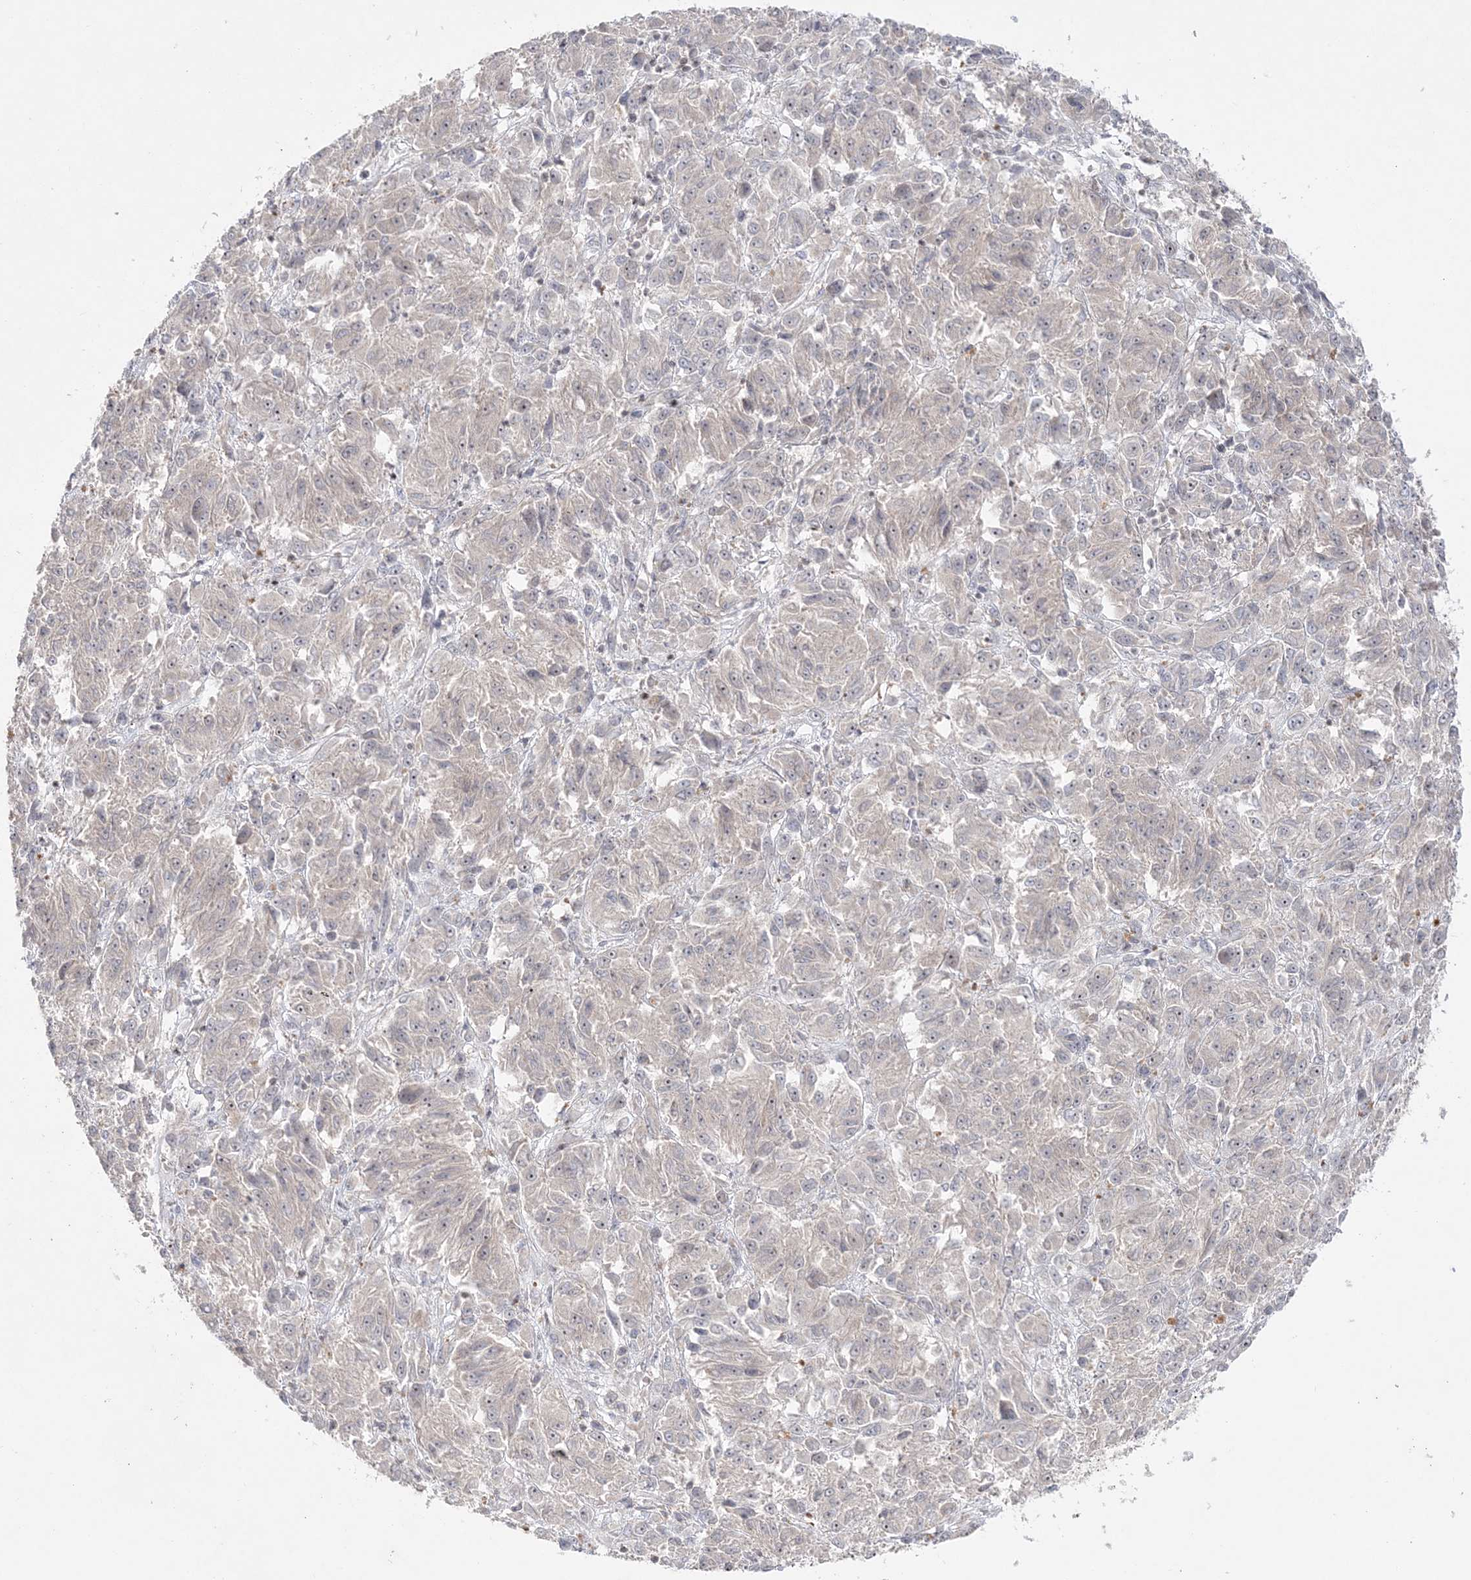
{"staining": {"intensity": "negative", "quantity": "none", "location": "none"}, "tissue": "melanoma", "cell_type": "Tumor cells", "image_type": "cancer", "snomed": [{"axis": "morphology", "description": "Malignant melanoma, Metastatic site"}, {"axis": "topography", "description": "Lung"}], "caption": "Malignant melanoma (metastatic site) stained for a protein using immunohistochemistry (IHC) displays no staining tumor cells.", "gene": "SH3BP4", "patient": {"sex": "male", "age": 64}}